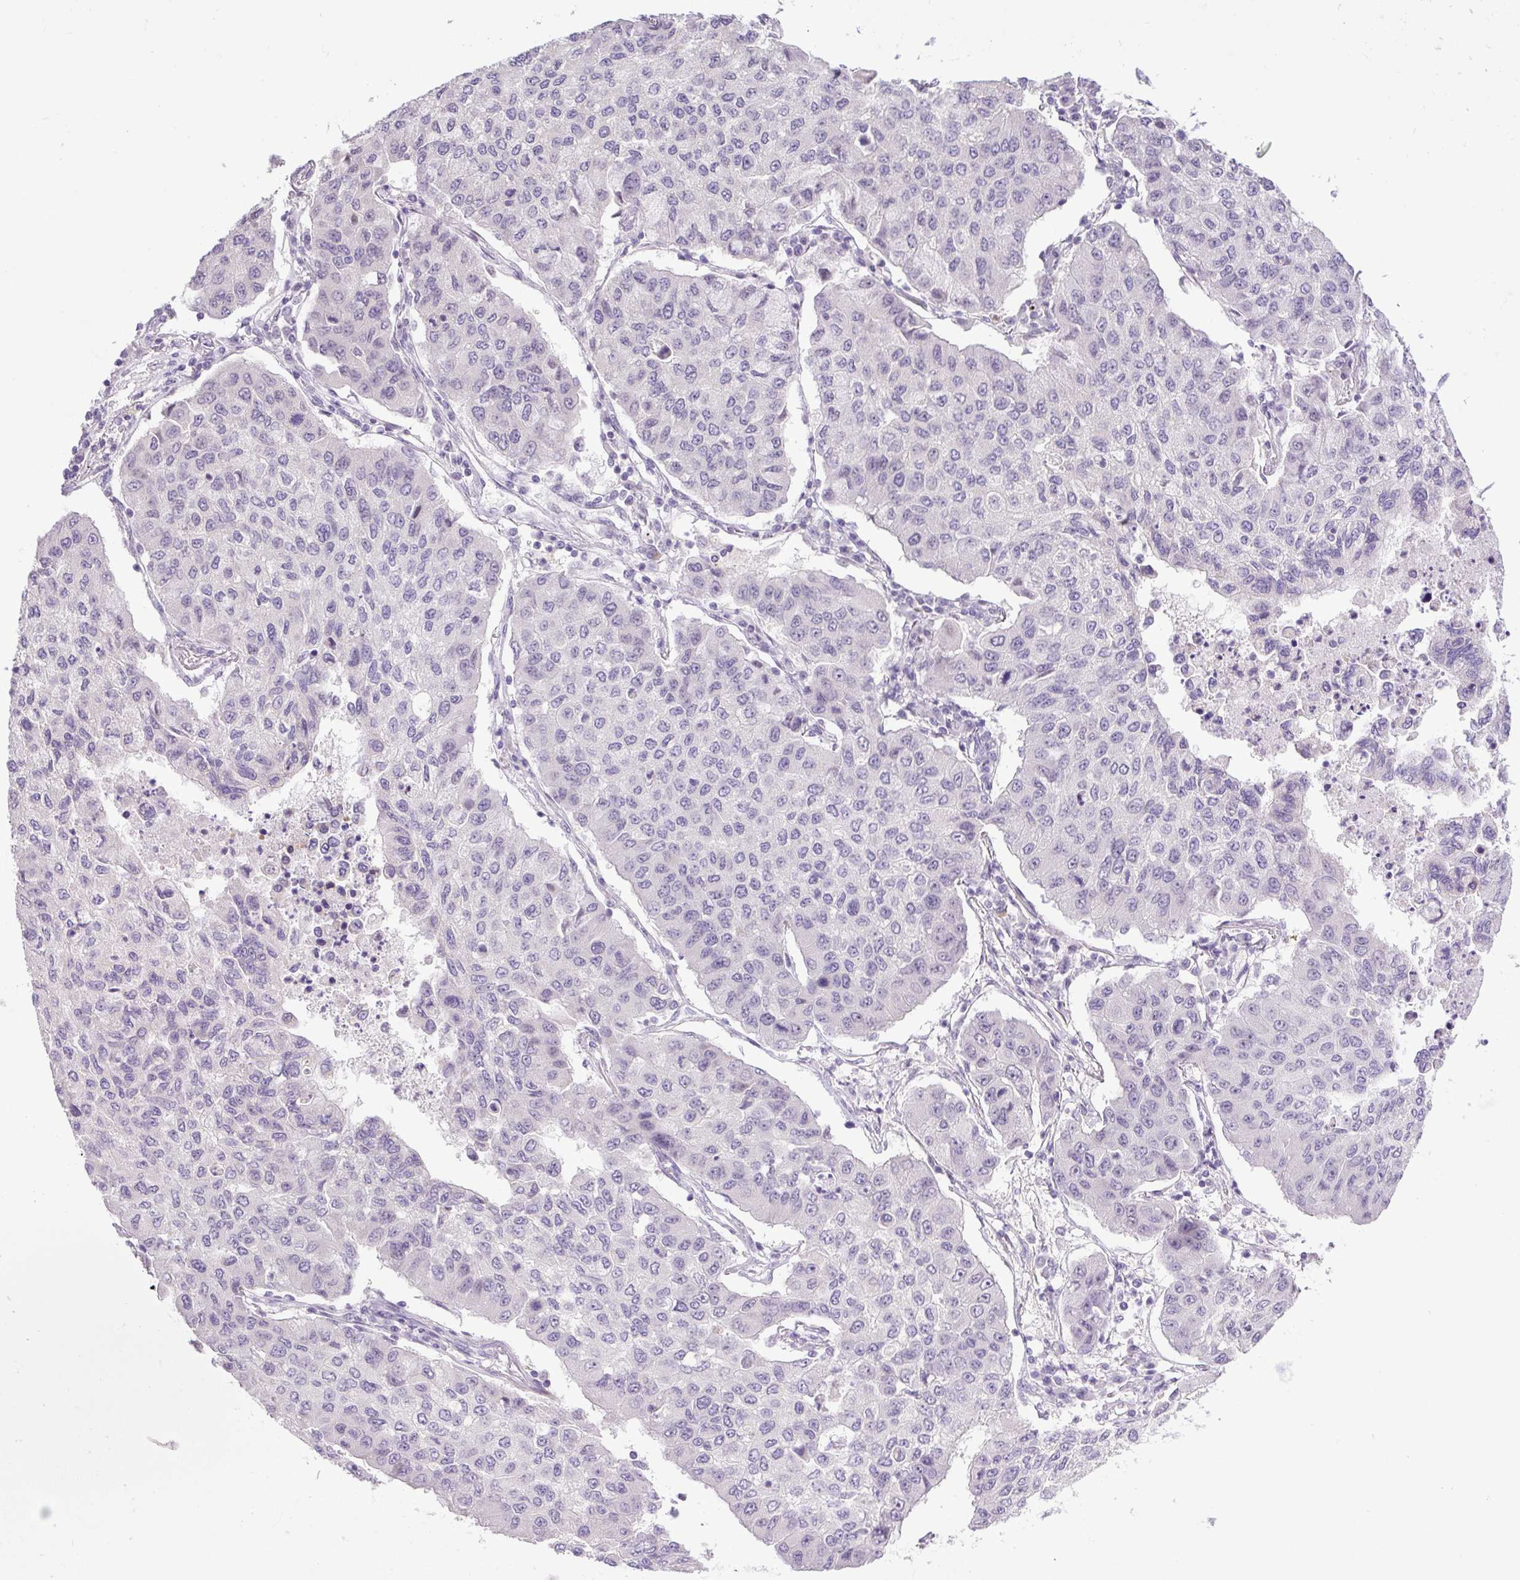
{"staining": {"intensity": "negative", "quantity": "none", "location": "none"}, "tissue": "lung cancer", "cell_type": "Tumor cells", "image_type": "cancer", "snomed": [{"axis": "morphology", "description": "Squamous cell carcinoma, NOS"}, {"axis": "topography", "description": "Lung"}], "caption": "Immunohistochemistry (IHC) photomicrograph of human lung cancer stained for a protein (brown), which shows no positivity in tumor cells. (Immunohistochemistry, brightfield microscopy, high magnification).", "gene": "KPNA1", "patient": {"sex": "male", "age": 74}}